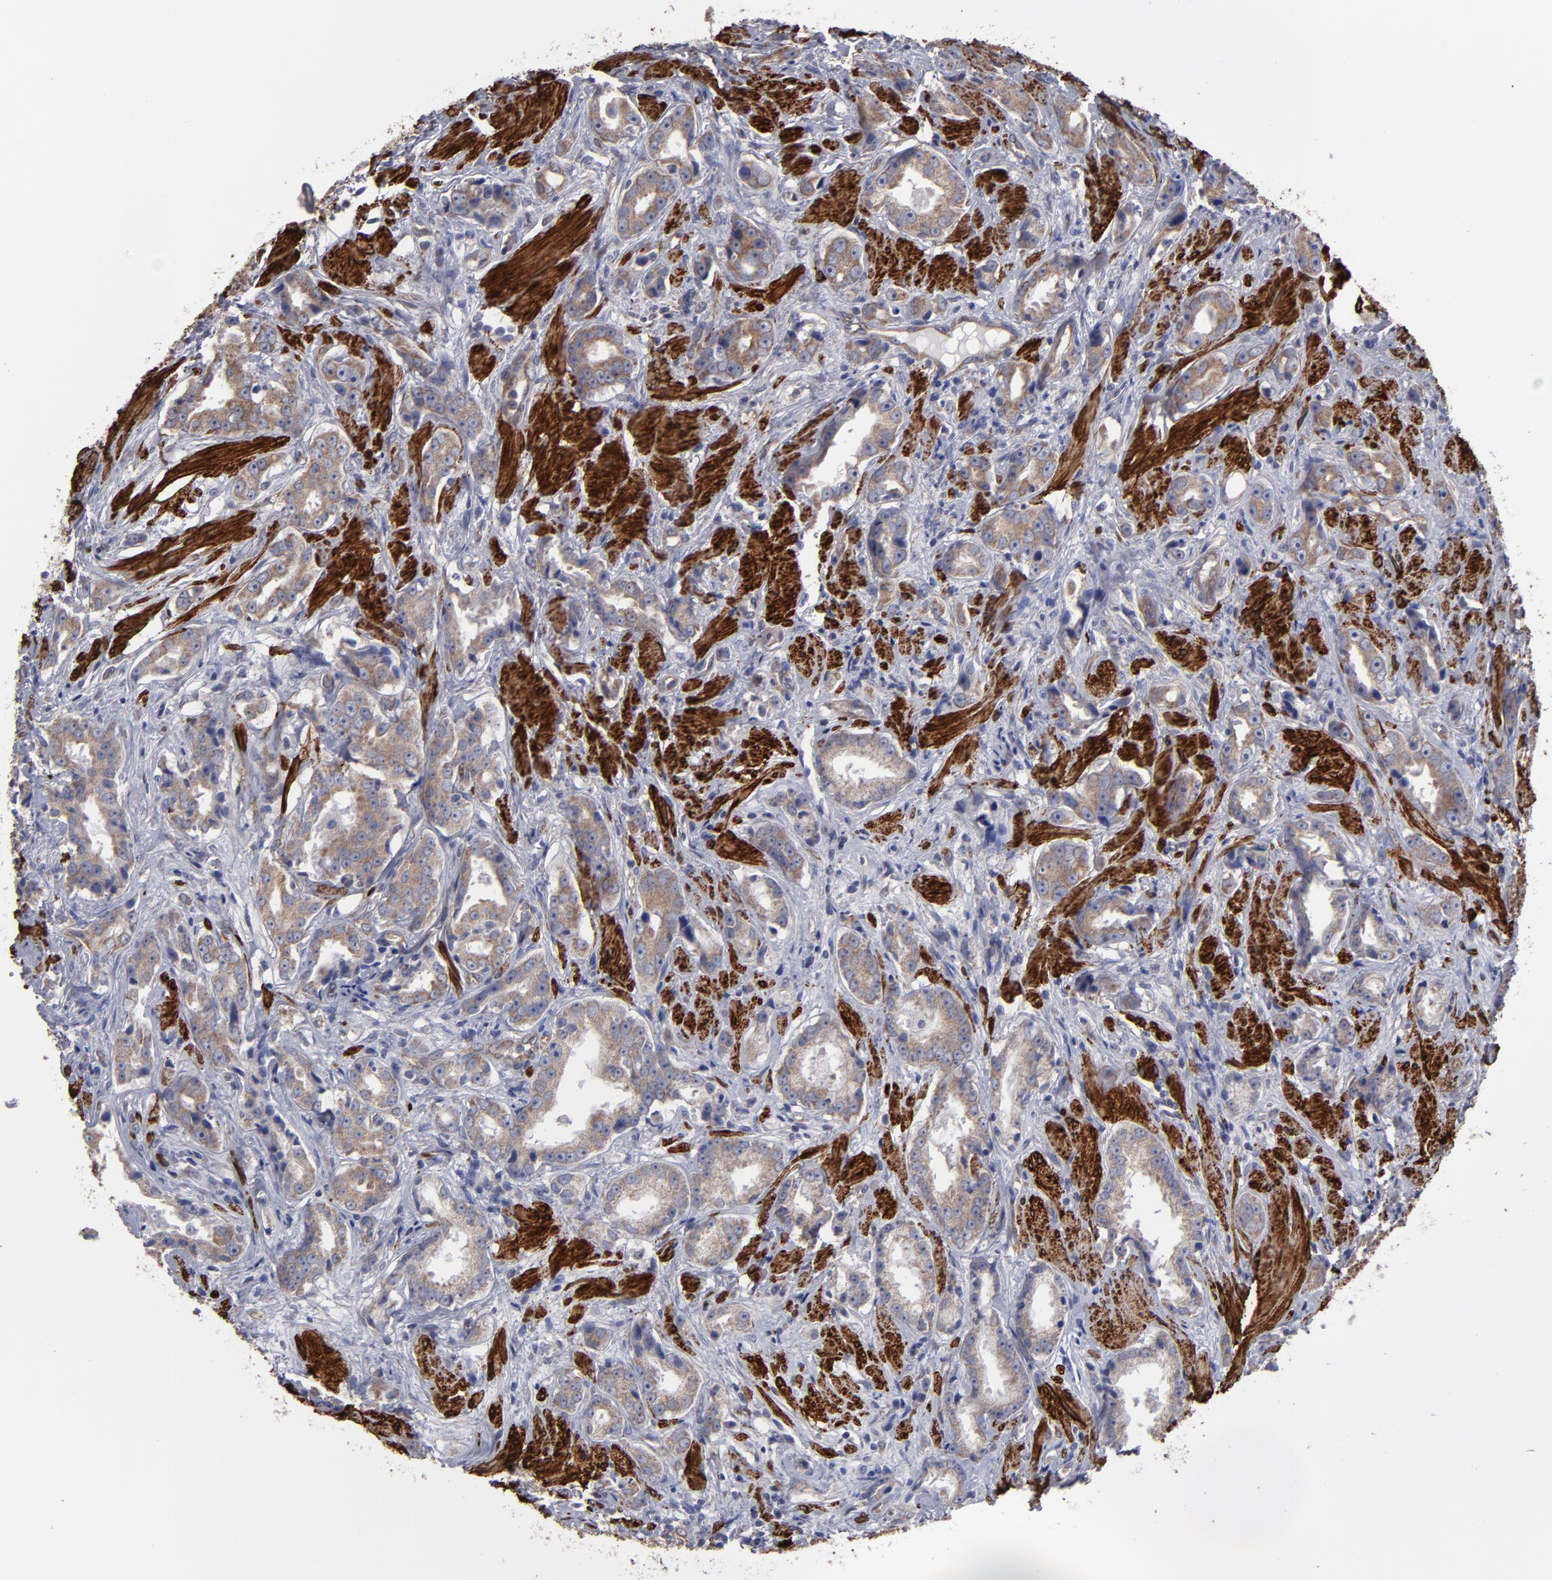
{"staining": {"intensity": "weak", "quantity": ">75%", "location": "cytoplasmic/membranous"}, "tissue": "prostate cancer", "cell_type": "Tumor cells", "image_type": "cancer", "snomed": [{"axis": "morphology", "description": "Adenocarcinoma, Medium grade"}, {"axis": "topography", "description": "Prostate"}], "caption": "This image displays medium-grade adenocarcinoma (prostate) stained with immunohistochemistry (IHC) to label a protein in brown. The cytoplasmic/membranous of tumor cells show weak positivity for the protein. Nuclei are counter-stained blue.", "gene": "SLMAP", "patient": {"sex": "male", "age": 53}}